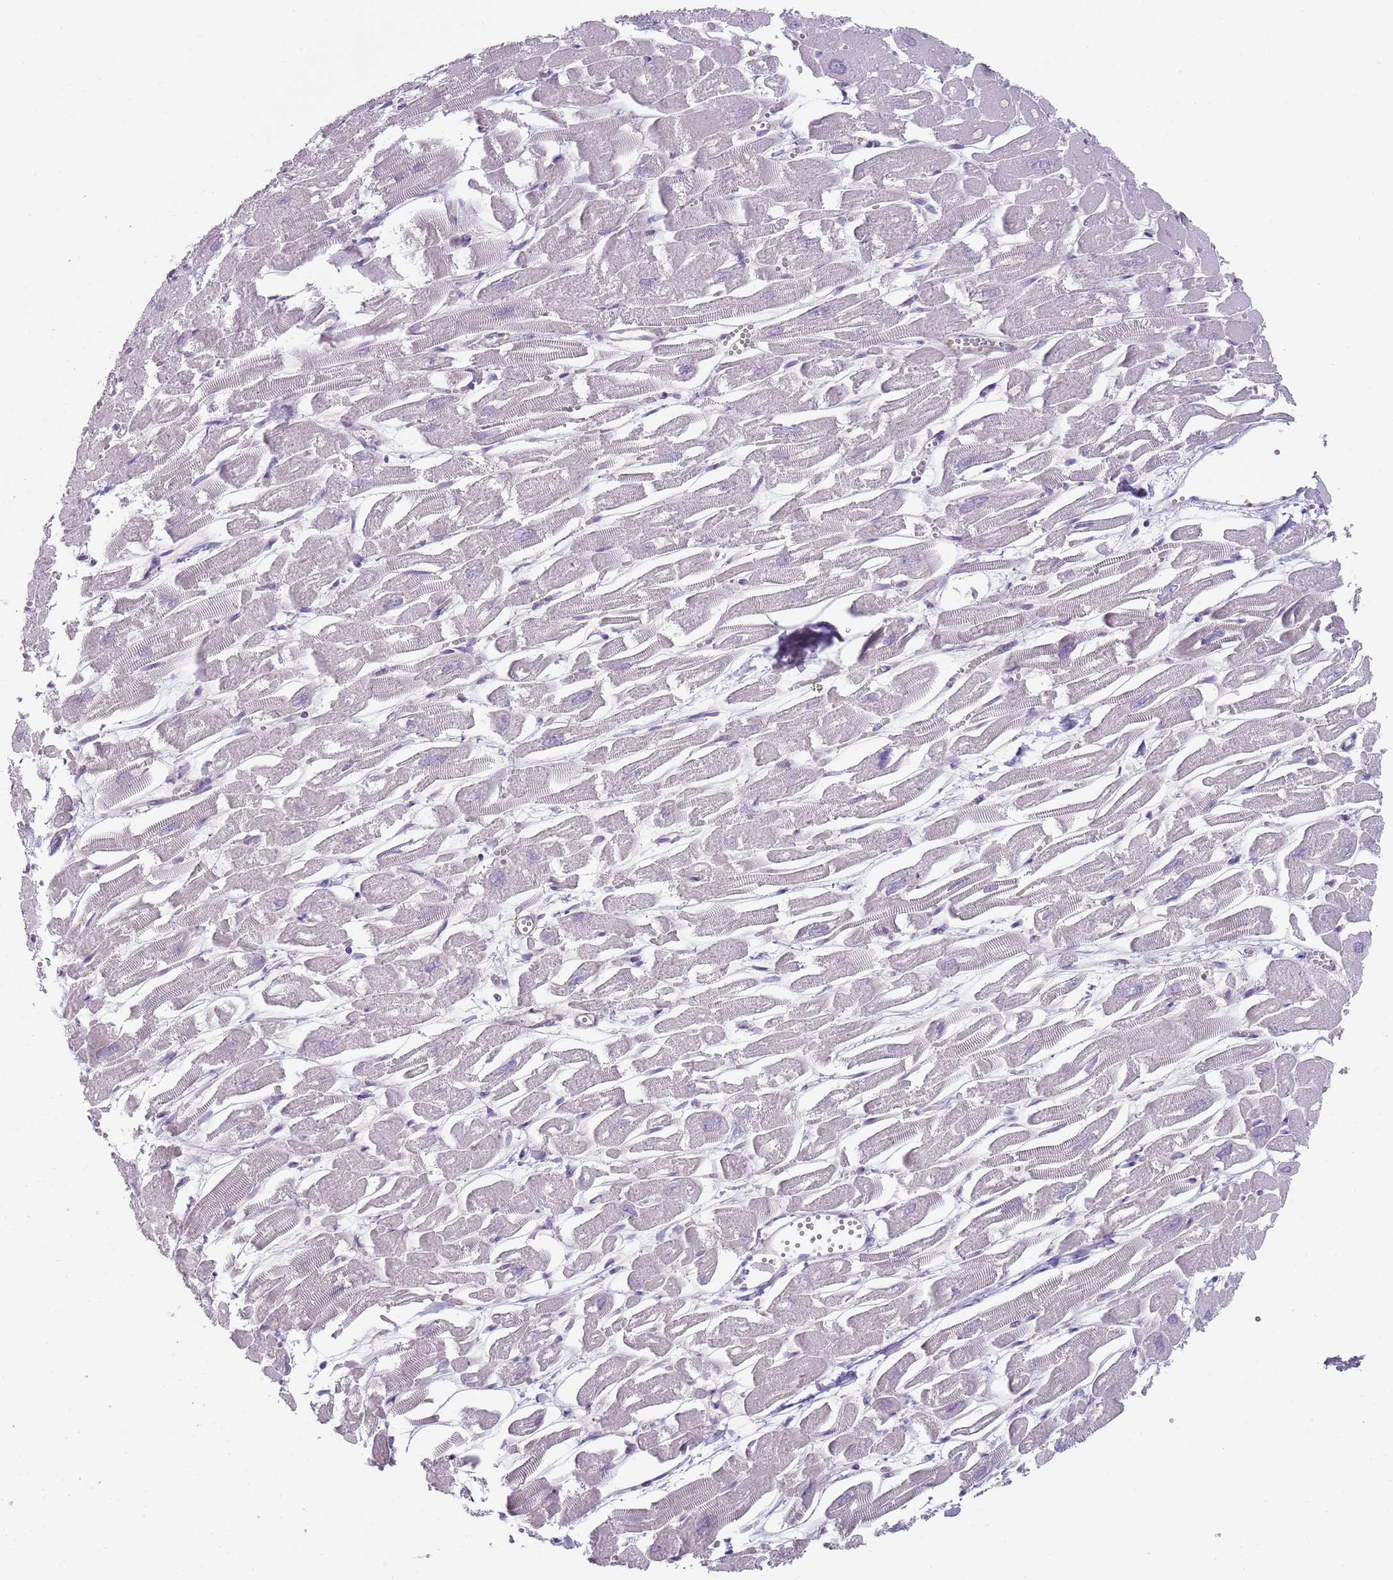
{"staining": {"intensity": "negative", "quantity": "none", "location": "none"}, "tissue": "heart muscle", "cell_type": "Cardiomyocytes", "image_type": "normal", "snomed": [{"axis": "morphology", "description": "Normal tissue, NOS"}, {"axis": "topography", "description": "Heart"}], "caption": "This is an IHC histopathology image of normal human heart muscle. There is no expression in cardiomyocytes.", "gene": "SLC26A6", "patient": {"sex": "male", "age": 54}}